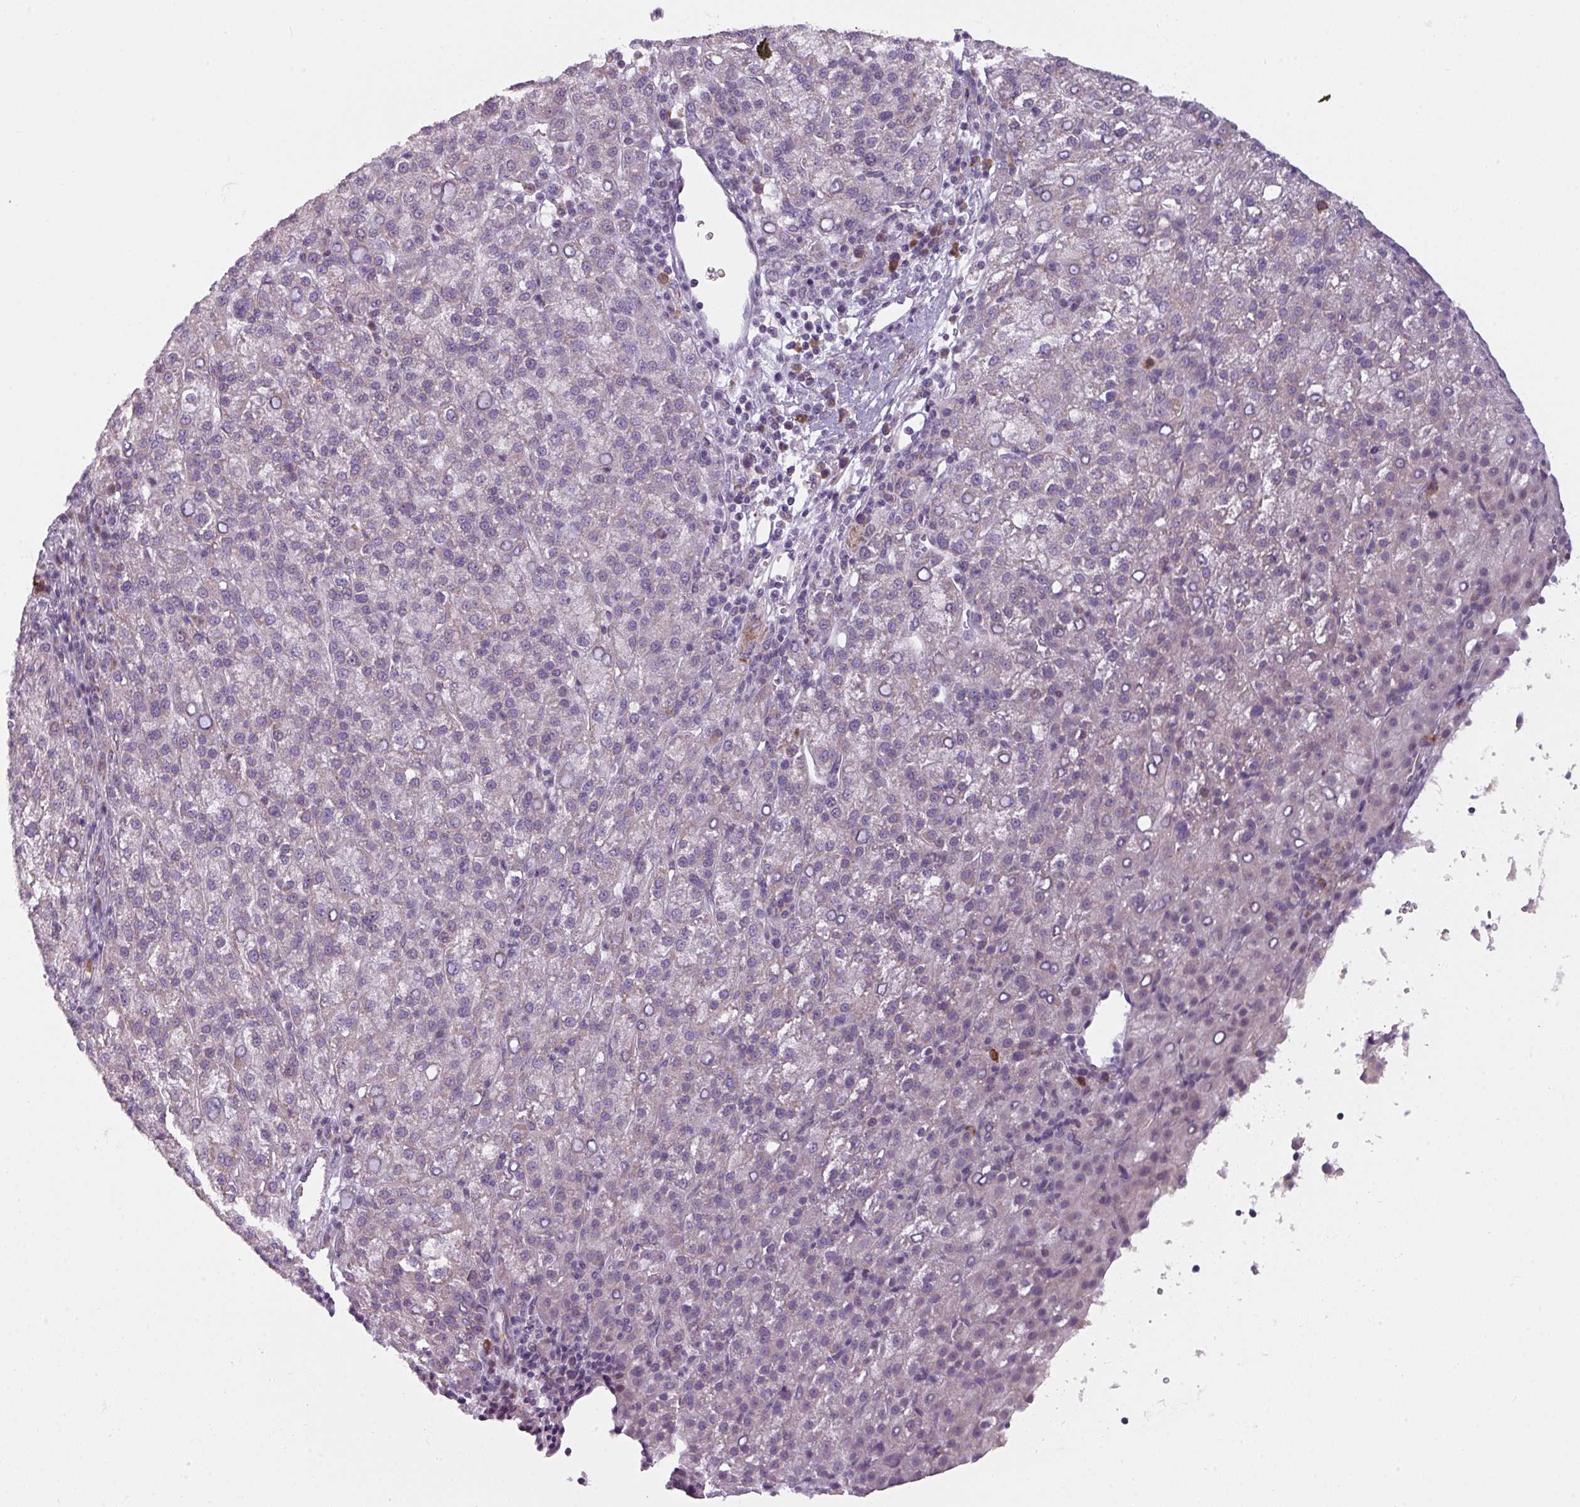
{"staining": {"intensity": "negative", "quantity": "none", "location": "none"}, "tissue": "liver cancer", "cell_type": "Tumor cells", "image_type": "cancer", "snomed": [{"axis": "morphology", "description": "Carcinoma, Hepatocellular, NOS"}, {"axis": "topography", "description": "Liver"}], "caption": "Human hepatocellular carcinoma (liver) stained for a protein using IHC demonstrates no expression in tumor cells.", "gene": "C2orf68", "patient": {"sex": "female", "age": 58}}